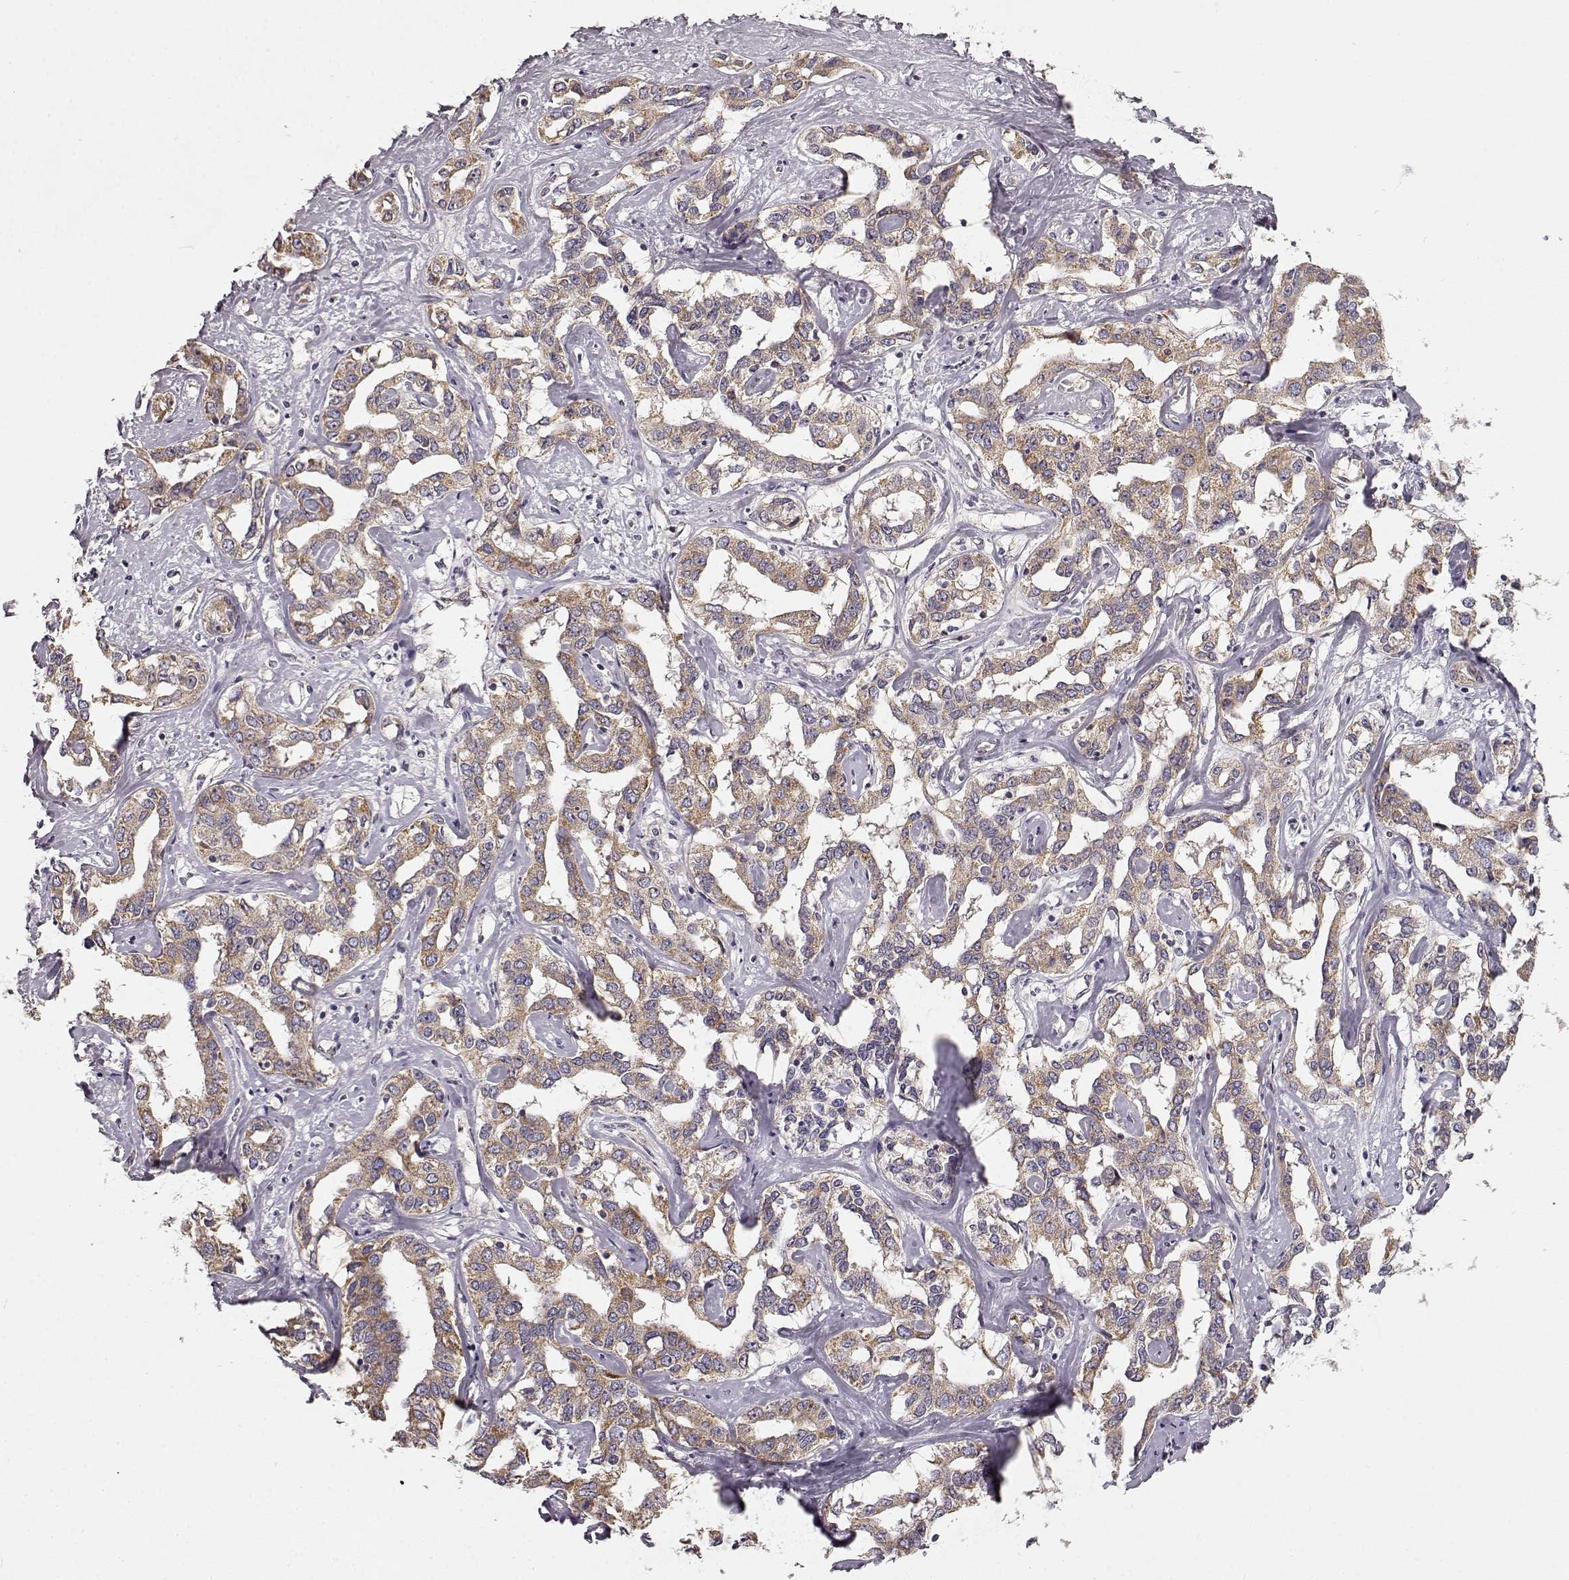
{"staining": {"intensity": "moderate", "quantity": ">75%", "location": "cytoplasmic/membranous"}, "tissue": "liver cancer", "cell_type": "Tumor cells", "image_type": "cancer", "snomed": [{"axis": "morphology", "description": "Cholangiocarcinoma"}, {"axis": "topography", "description": "Liver"}], "caption": "Liver cancer stained with immunohistochemistry reveals moderate cytoplasmic/membranous expression in approximately >75% of tumor cells. (Stains: DAB in brown, nuclei in blue, Microscopy: brightfield microscopy at high magnification).", "gene": "ERBB3", "patient": {"sex": "male", "age": 59}}